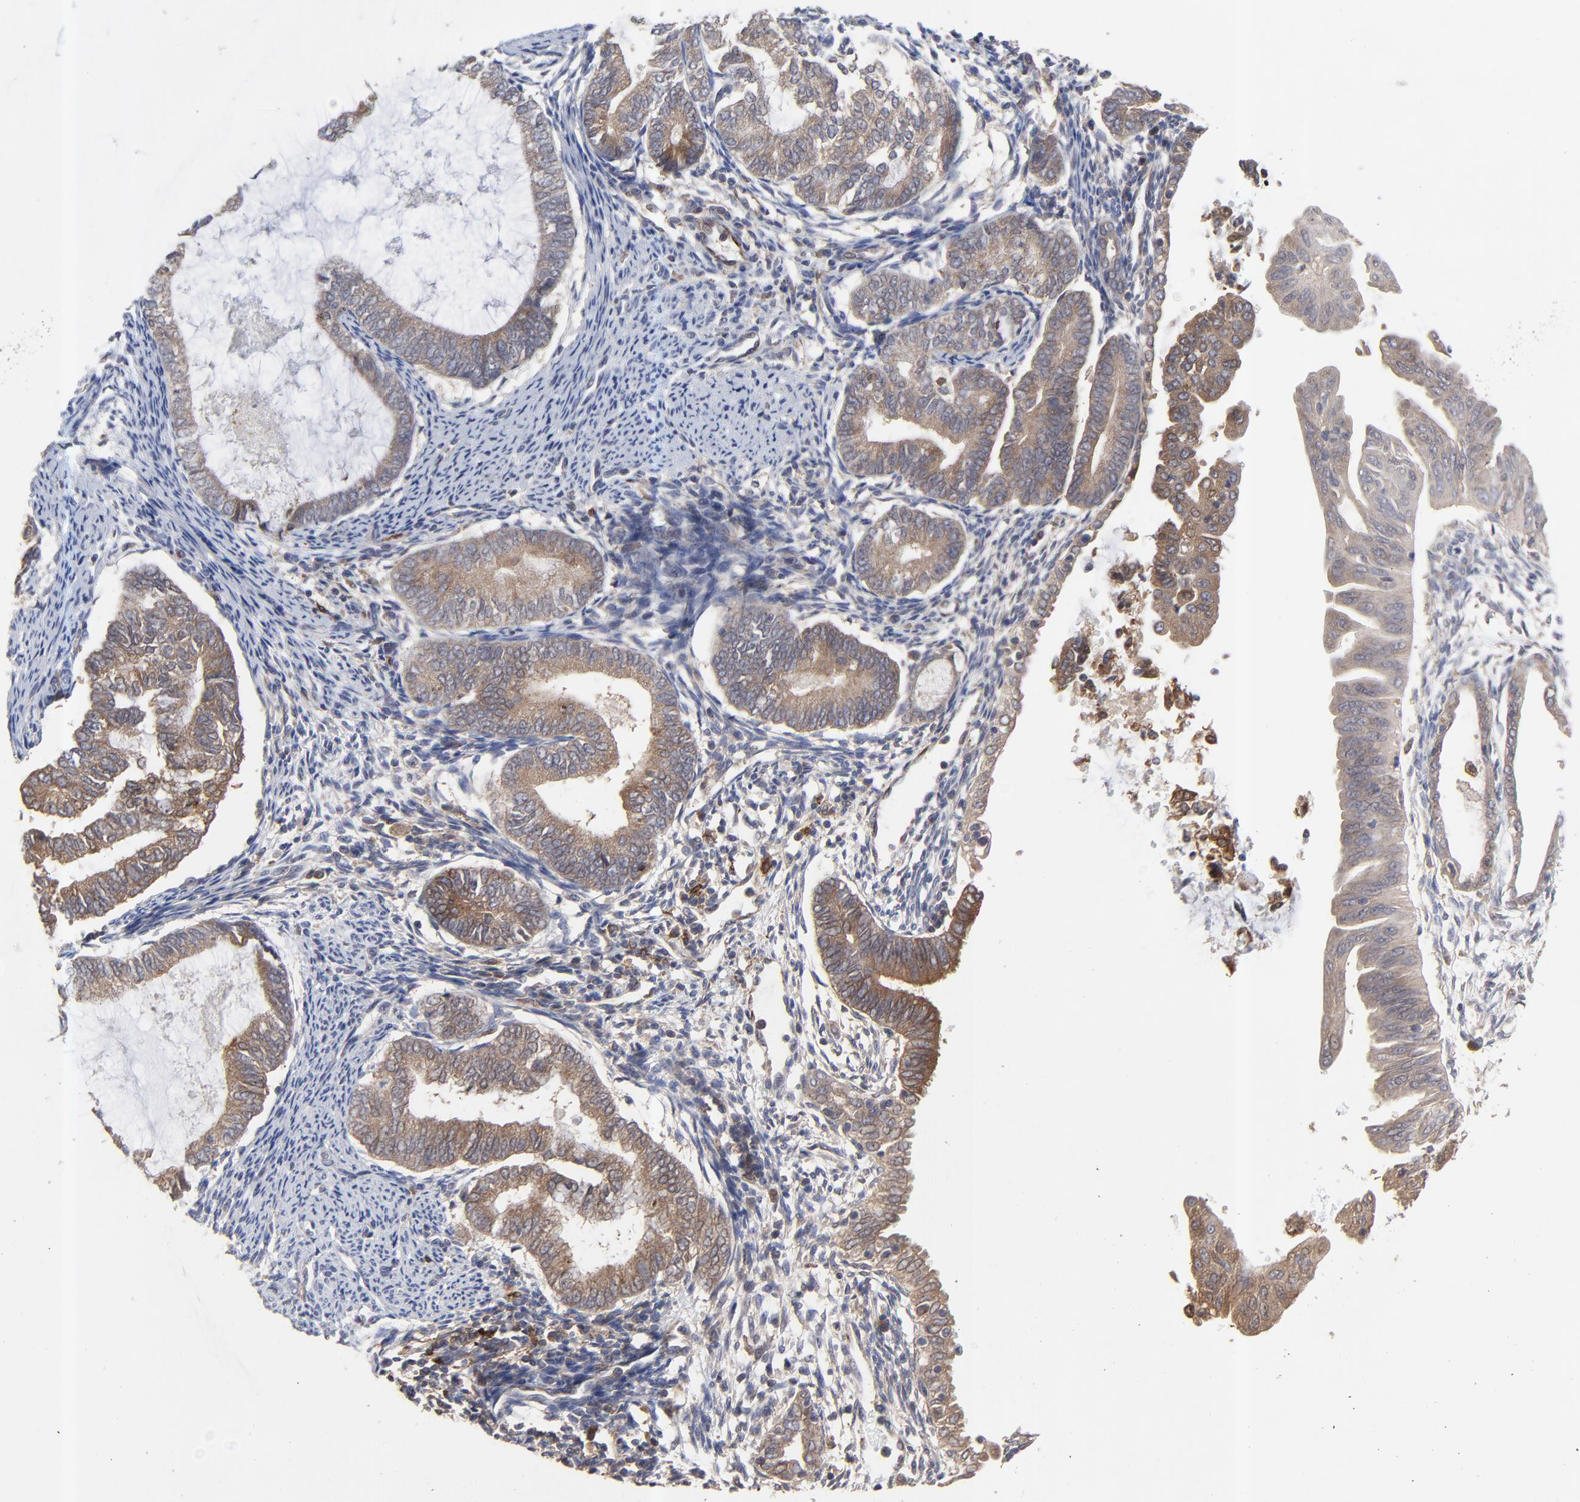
{"staining": {"intensity": "moderate", "quantity": ">75%", "location": "cytoplasmic/membranous"}, "tissue": "endometrial cancer", "cell_type": "Tumor cells", "image_type": "cancer", "snomed": [{"axis": "morphology", "description": "Adenocarcinoma, NOS"}, {"axis": "topography", "description": "Endometrium"}], "caption": "Immunohistochemical staining of endometrial adenocarcinoma shows moderate cytoplasmic/membranous protein positivity in approximately >75% of tumor cells.", "gene": "RAB9A", "patient": {"sex": "female", "age": 63}}